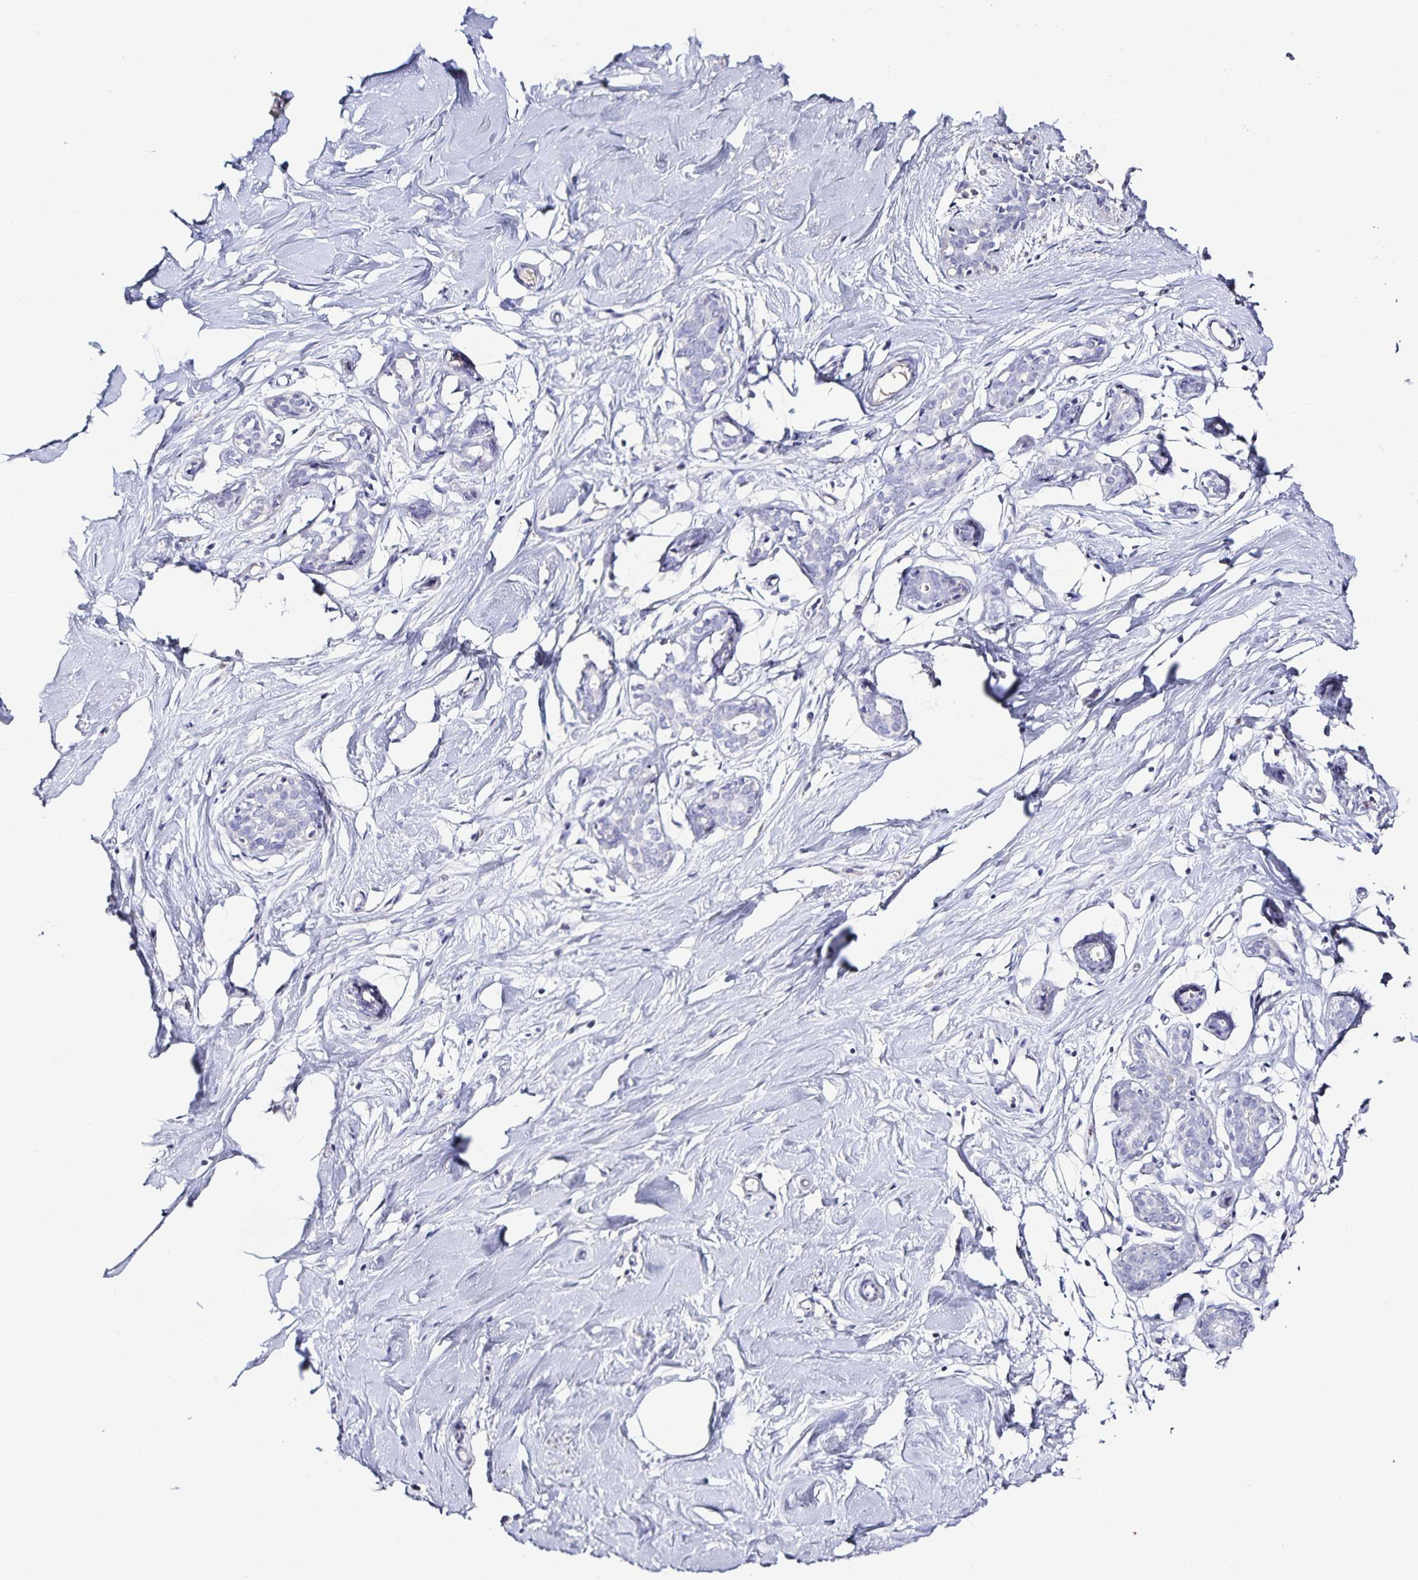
{"staining": {"intensity": "negative", "quantity": "none", "location": "none"}, "tissue": "breast", "cell_type": "Adipocytes", "image_type": "normal", "snomed": [{"axis": "morphology", "description": "Normal tissue, NOS"}, {"axis": "topography", "description": "Breast"}], "caption": "Immunohistochemistry (IHC) image of unremarkable human breast stained for a protein (brown), which reveals no expression in adipocytes. The staining is performed using DAB brown chromogen with nuclei counter-stained in using hematoxylin.", "gene": "TTR", "patient": {"sex": "female", "age": 27}}